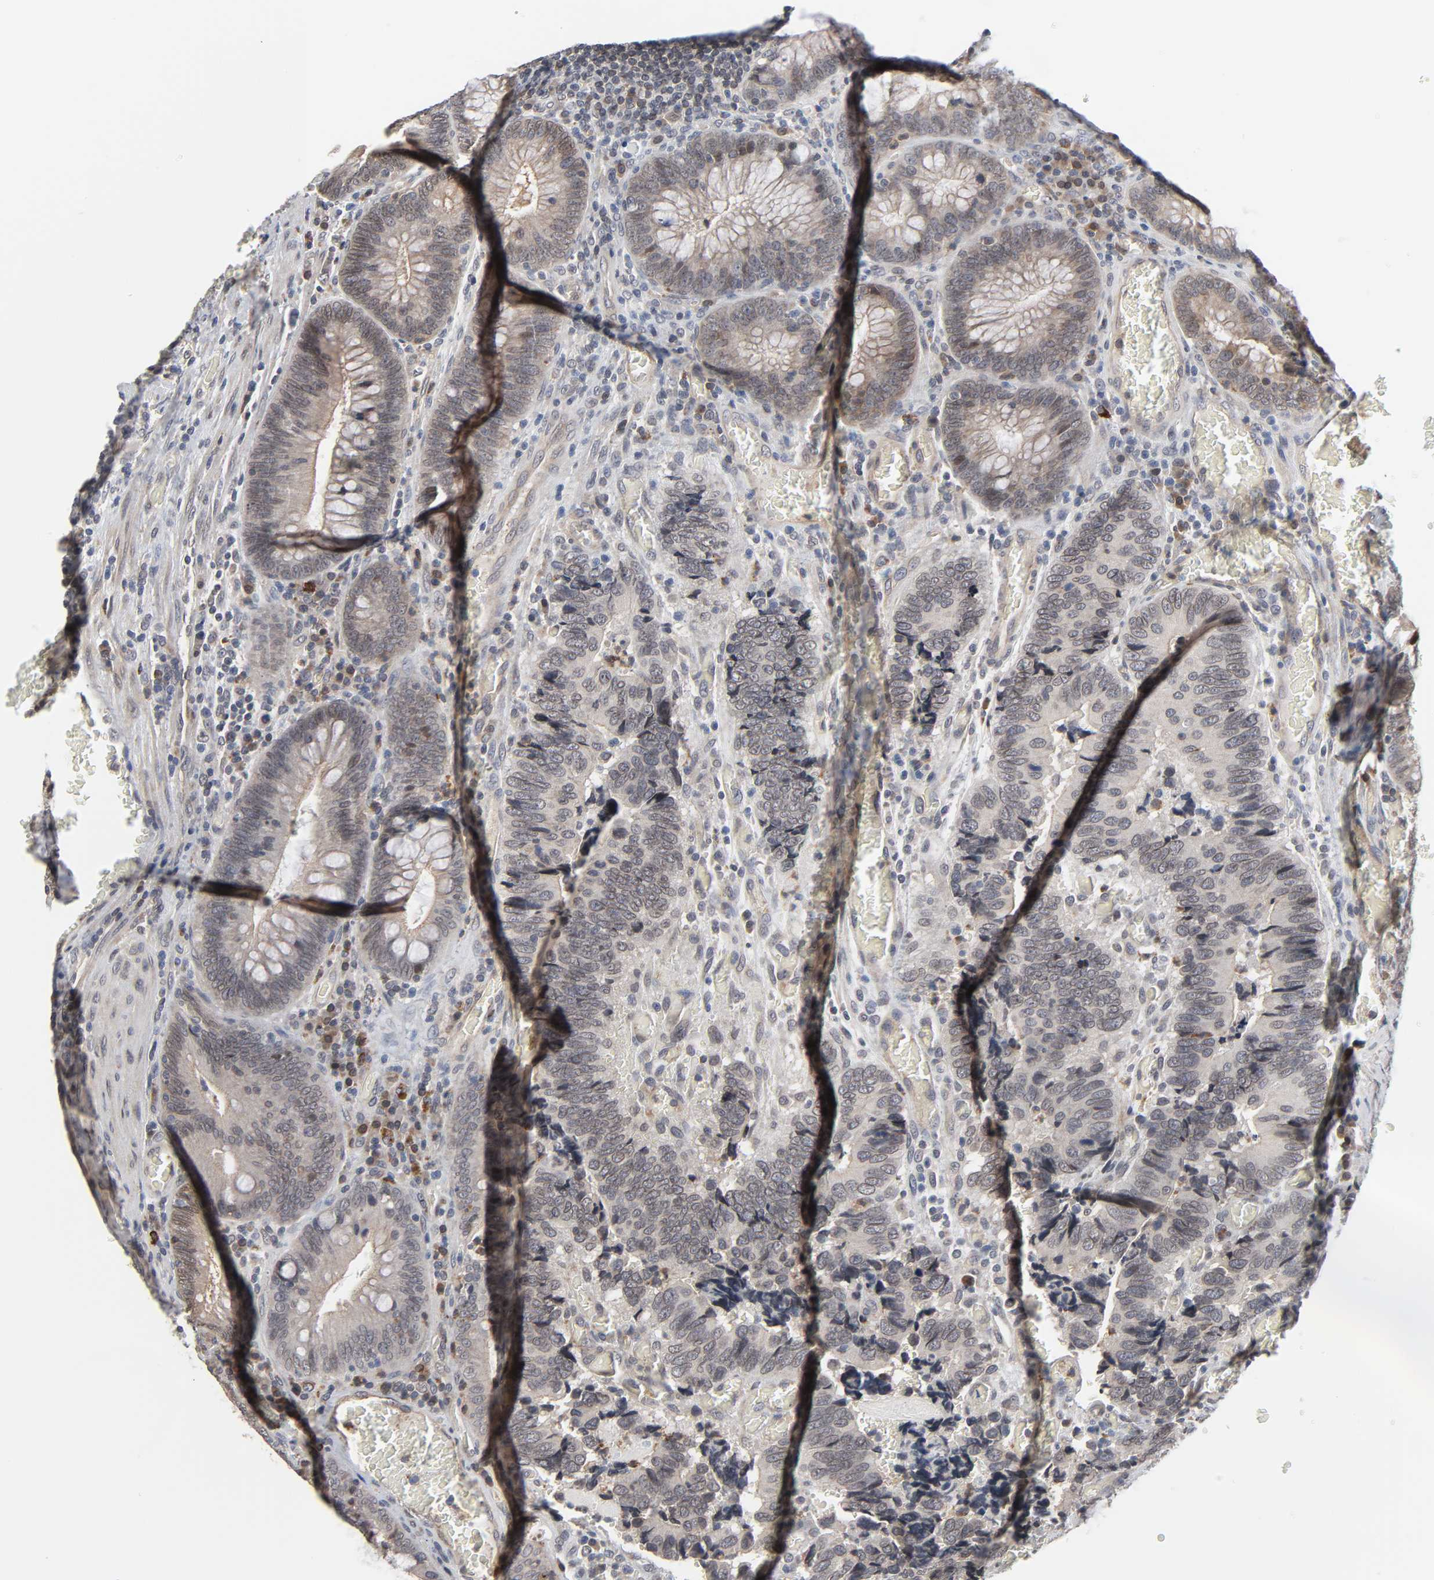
{"staining": {"intensity": "weak", "quantity": "<25%", "location": "cytoplasmic/membranous,nuclear"}, "tissue": "colorectal cancer", "cell_type": "Tumor cells", "image_type": "cancer", "snomed": [{"axis": "morphology", "description": "Adenocarcinoma, NOS"}, {"axis": "topography", "description": "Colon"}], "caption": "Immunohistochemistry histopathology image of human colorectal cancer stained for a protein (brown), which exhibits no staining in tumor cells.", "gene": "CCDC175", "patient": {"sex": "male", "age": 72}}